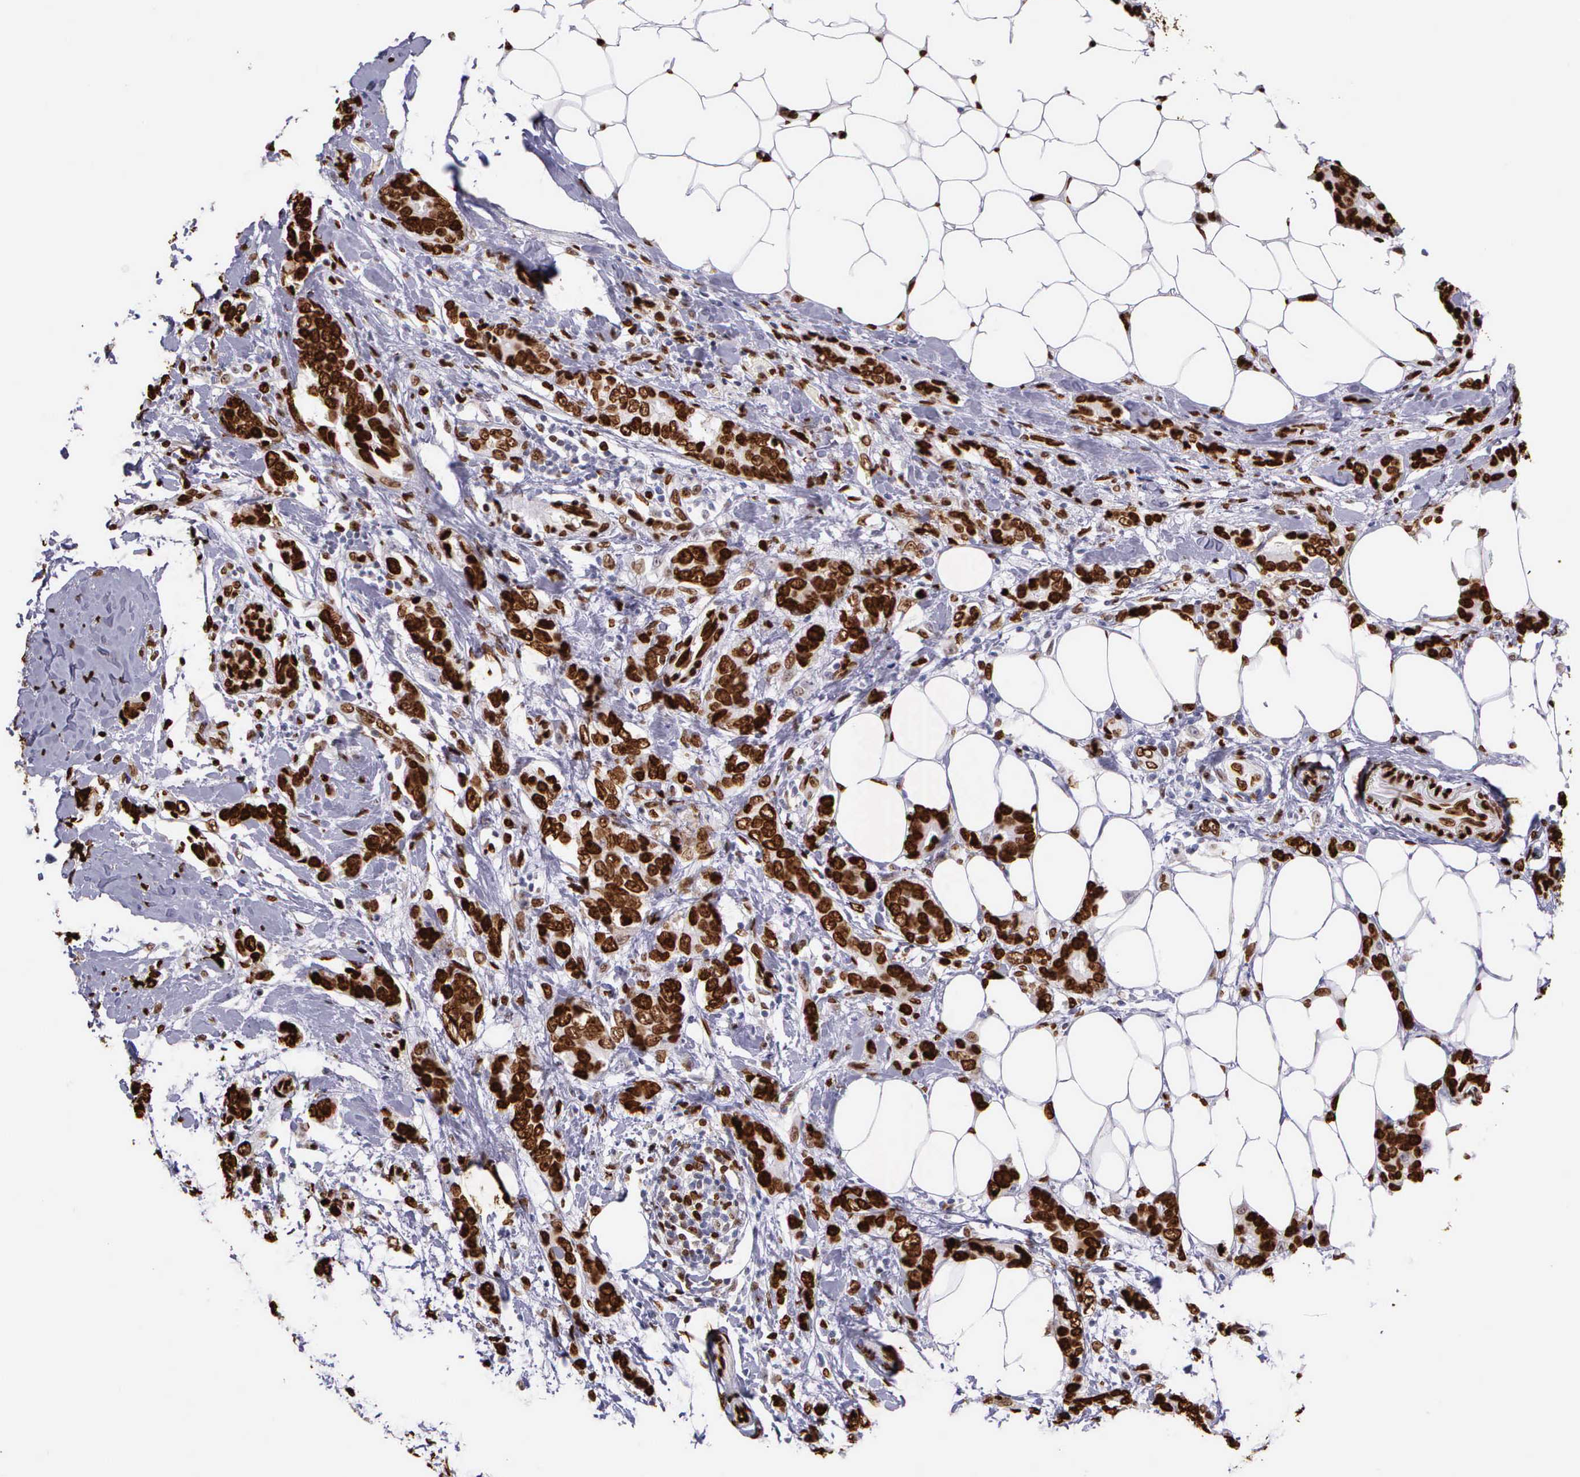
{"staining": {"intensity": "strong", "quantity": ">75%", "location": "nuclear"}, "tissue": "breast cancer", "cell_type": "Tumor cells", "image_type": "cancer", "snomed": [{"axis": "morphology", "description": "Duct carcinoma"}, {"axis": "topography", "description": "Breast"}], "caption": "Protein analysis of breast infiltrating ductal carcinoma tissue shows strong nuclear staining in about >75% of tumor cells. (Brightfield microscopy of DAB IHC at high magnification).", "gene": "H1-0", "patient": {"sex": "female", "age": 53}}